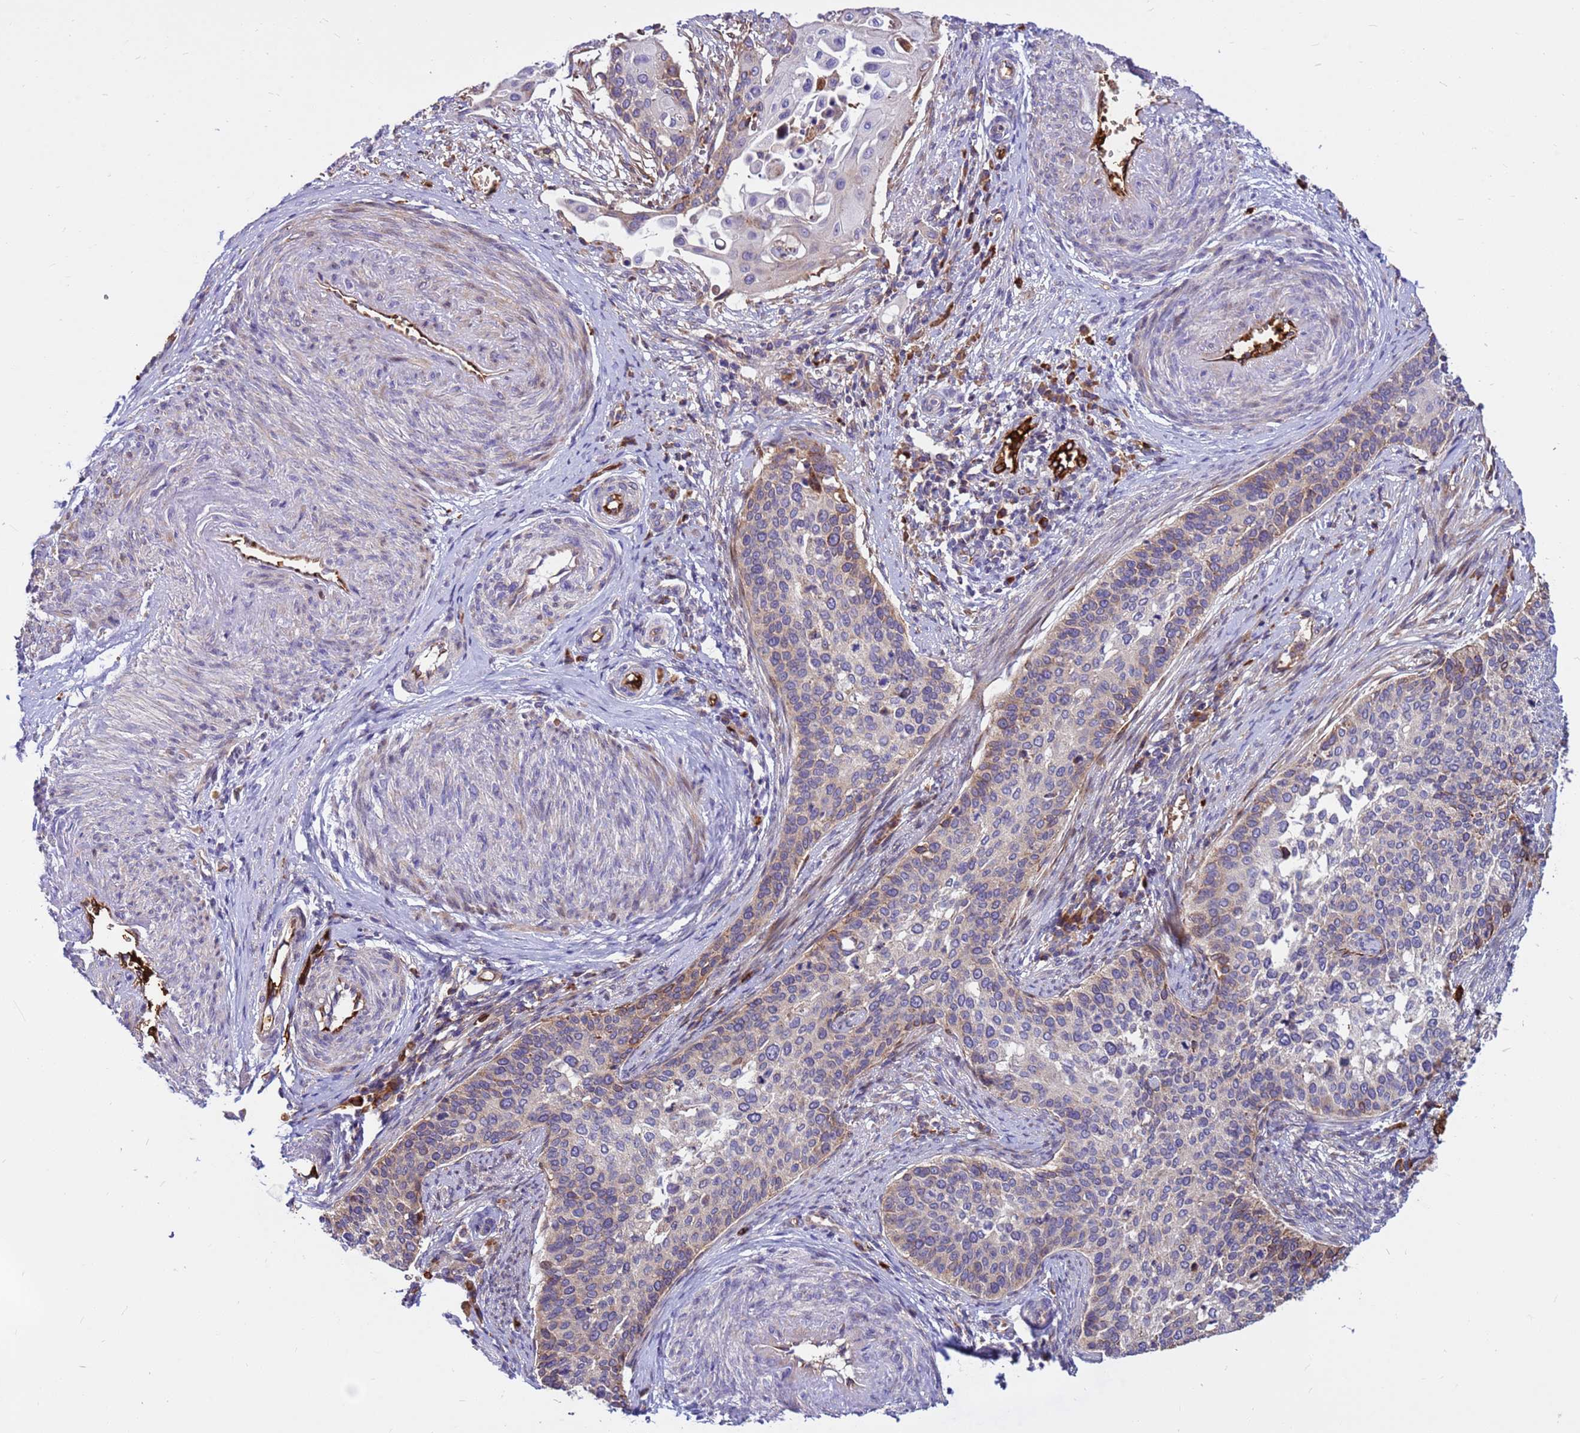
{"staining": {"intensity": "weak", "quantity": "25%-75%", "location": "cytoplasmic/membranous"}, "tissue": "cervical cancer", "cell_type": "Tumor cells", "image_type": "cancer", "snomed": [{"axis": "morphology", "description": "Squamous cell carcinoma, NOS"}, {"axis": "topography", "description": "Cervix"}], "caption": "Brown immunohistochemical staining in cervical cancer (squamous cell carcinoma) shows weak cytoplasmic/membranous expression in about 25%-75% of tumor cells.", "gene": "ZNF669", "patient": {"sex": "female", "age": 44}}